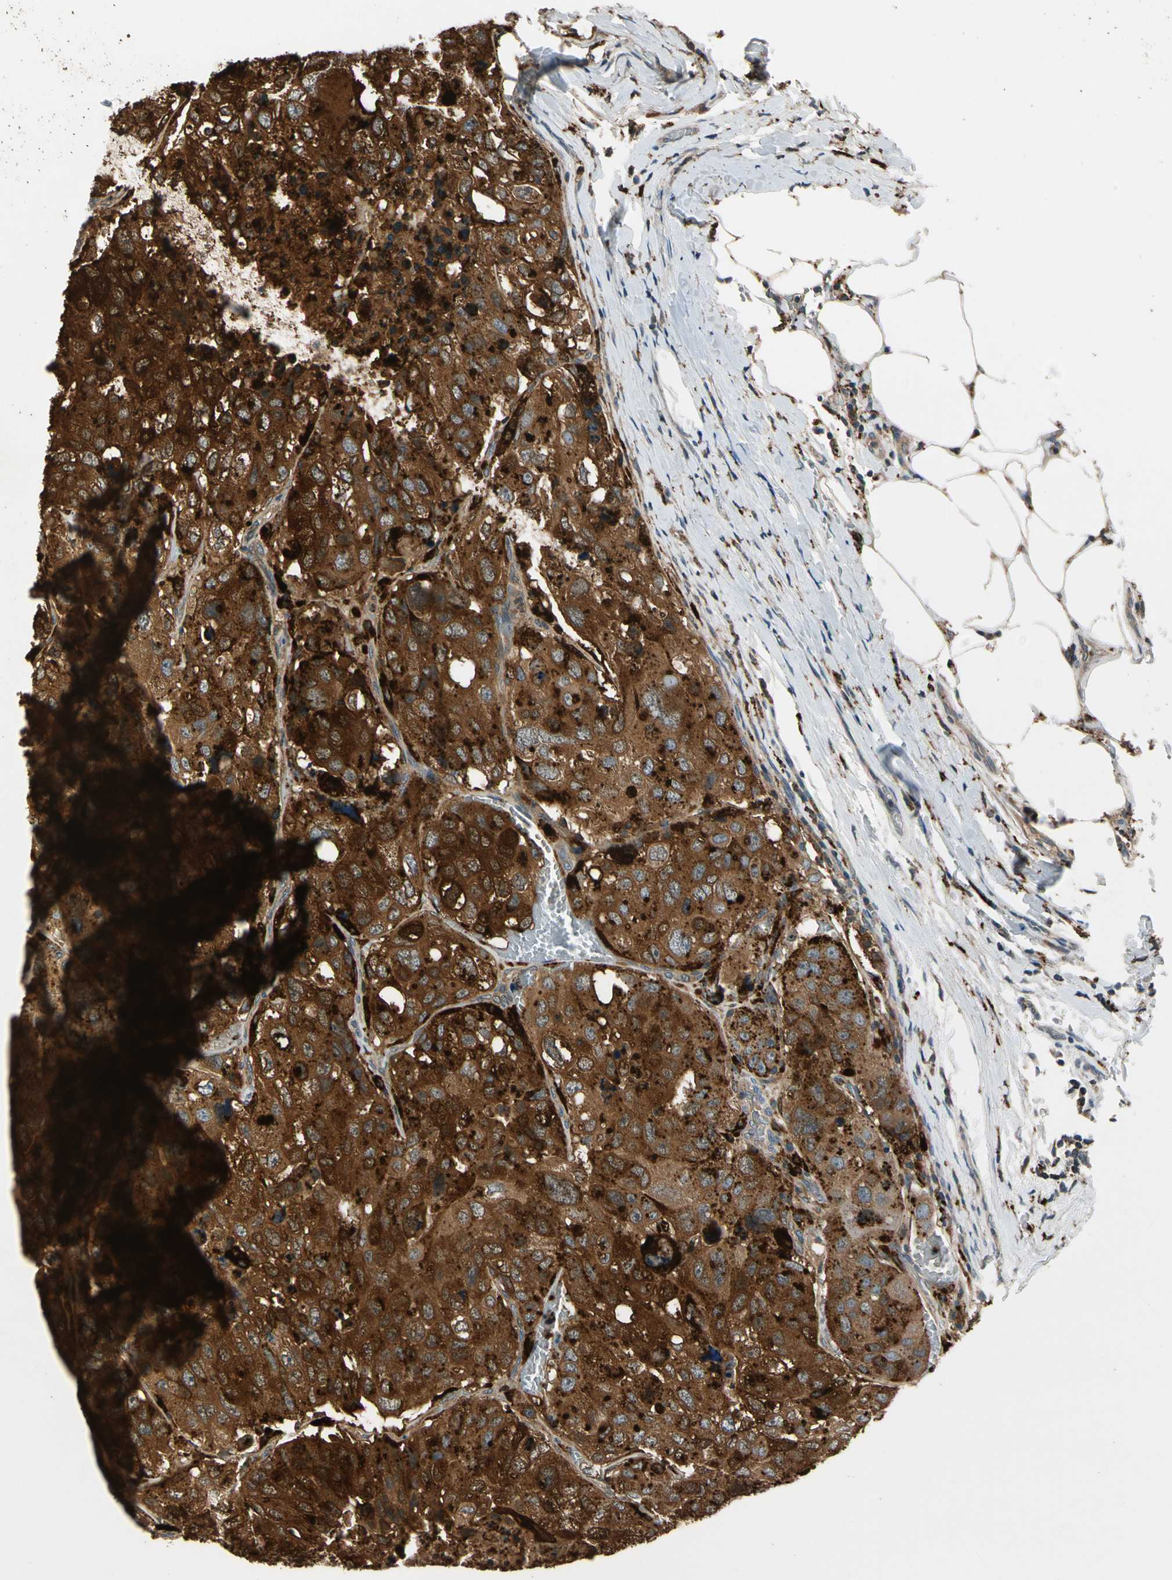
{"staining": {"intensity": "strong", "quantity": ">75%", "location": "cytoplasmic/membranous"}, "tissue": "urothelial cancer", "cell_type": "Tumor cells", "image_type": "cancer", "snomed": [{"axis": "morphology", "description": "Urothelial carcinoma, High grade"}, {"axis": "topography", "description": "Lymph node"}, {"axis": "topography", "description": "Urinary bladder"}], "caption": "There is high levels of strong cytoplasmic/membranous positivity in tumor cells of high-grade urothelial carcinoma, as demonstrated by immunohistochemical staining (brown color).", "gene": "GM2A", "patient": {"sex": "male", "age": 51}}